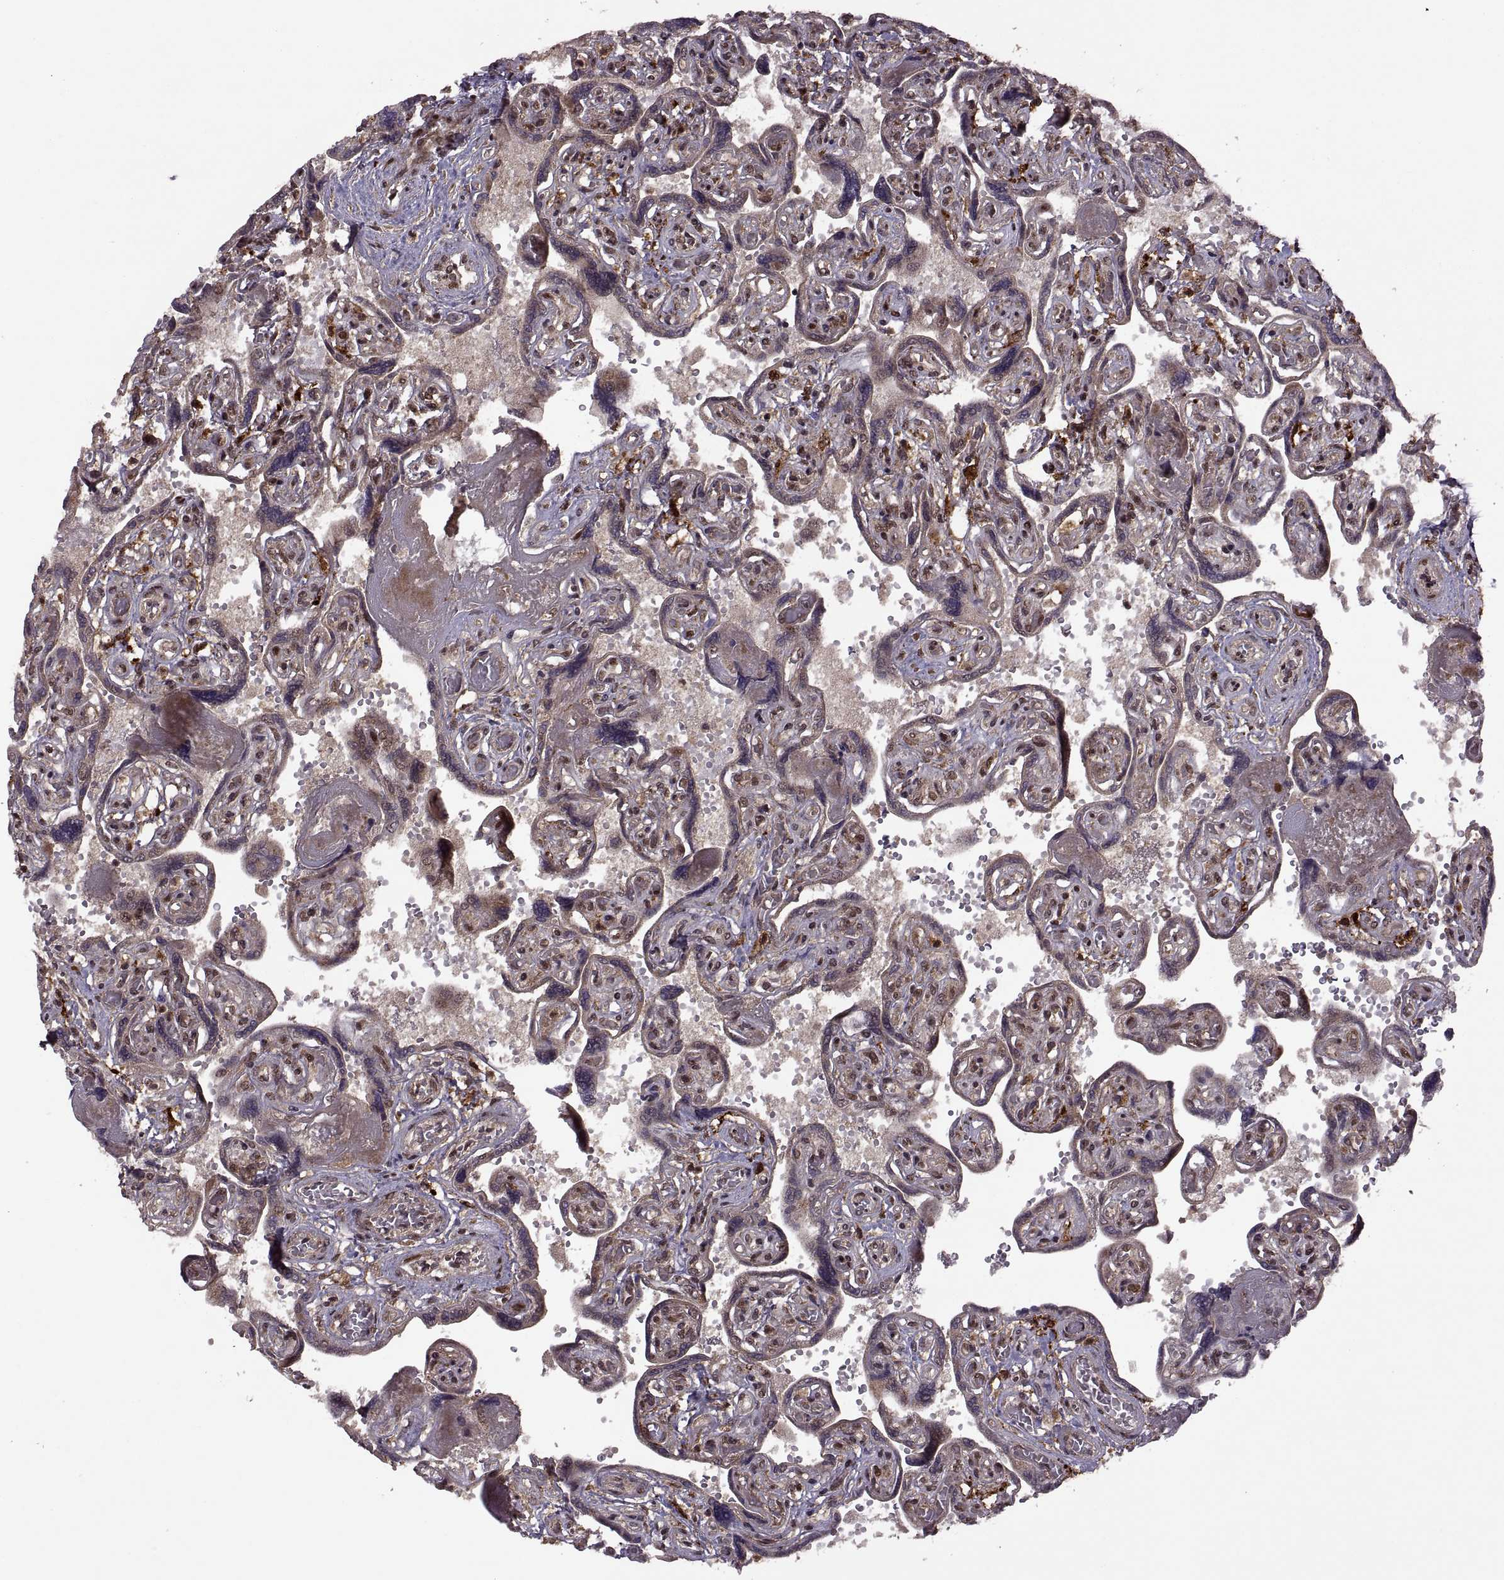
{"staining": {"intensity": "moderate", "quantity": ">75%", "location": "cytoplasmic/membranous,nuclear"}, "tissue": "placenta", "cell_type": "Decidual cells", "image_type": "normal", "snomed": [{"axis": "morphology", "description": "Normal tissue, NOS"}, {"axis": "topography", "description": "Placenta"}], "caption": "Protein expression analysis of normal human placenta reveals moderate cytoplasmic/membranous,nuclear expression in about >75% of decidual cells. (DAB IHC, brown staining for protein, blue staining for nuclei).", "gene": "PTOV1", "patient": {"sex": "female", "age": 32}}